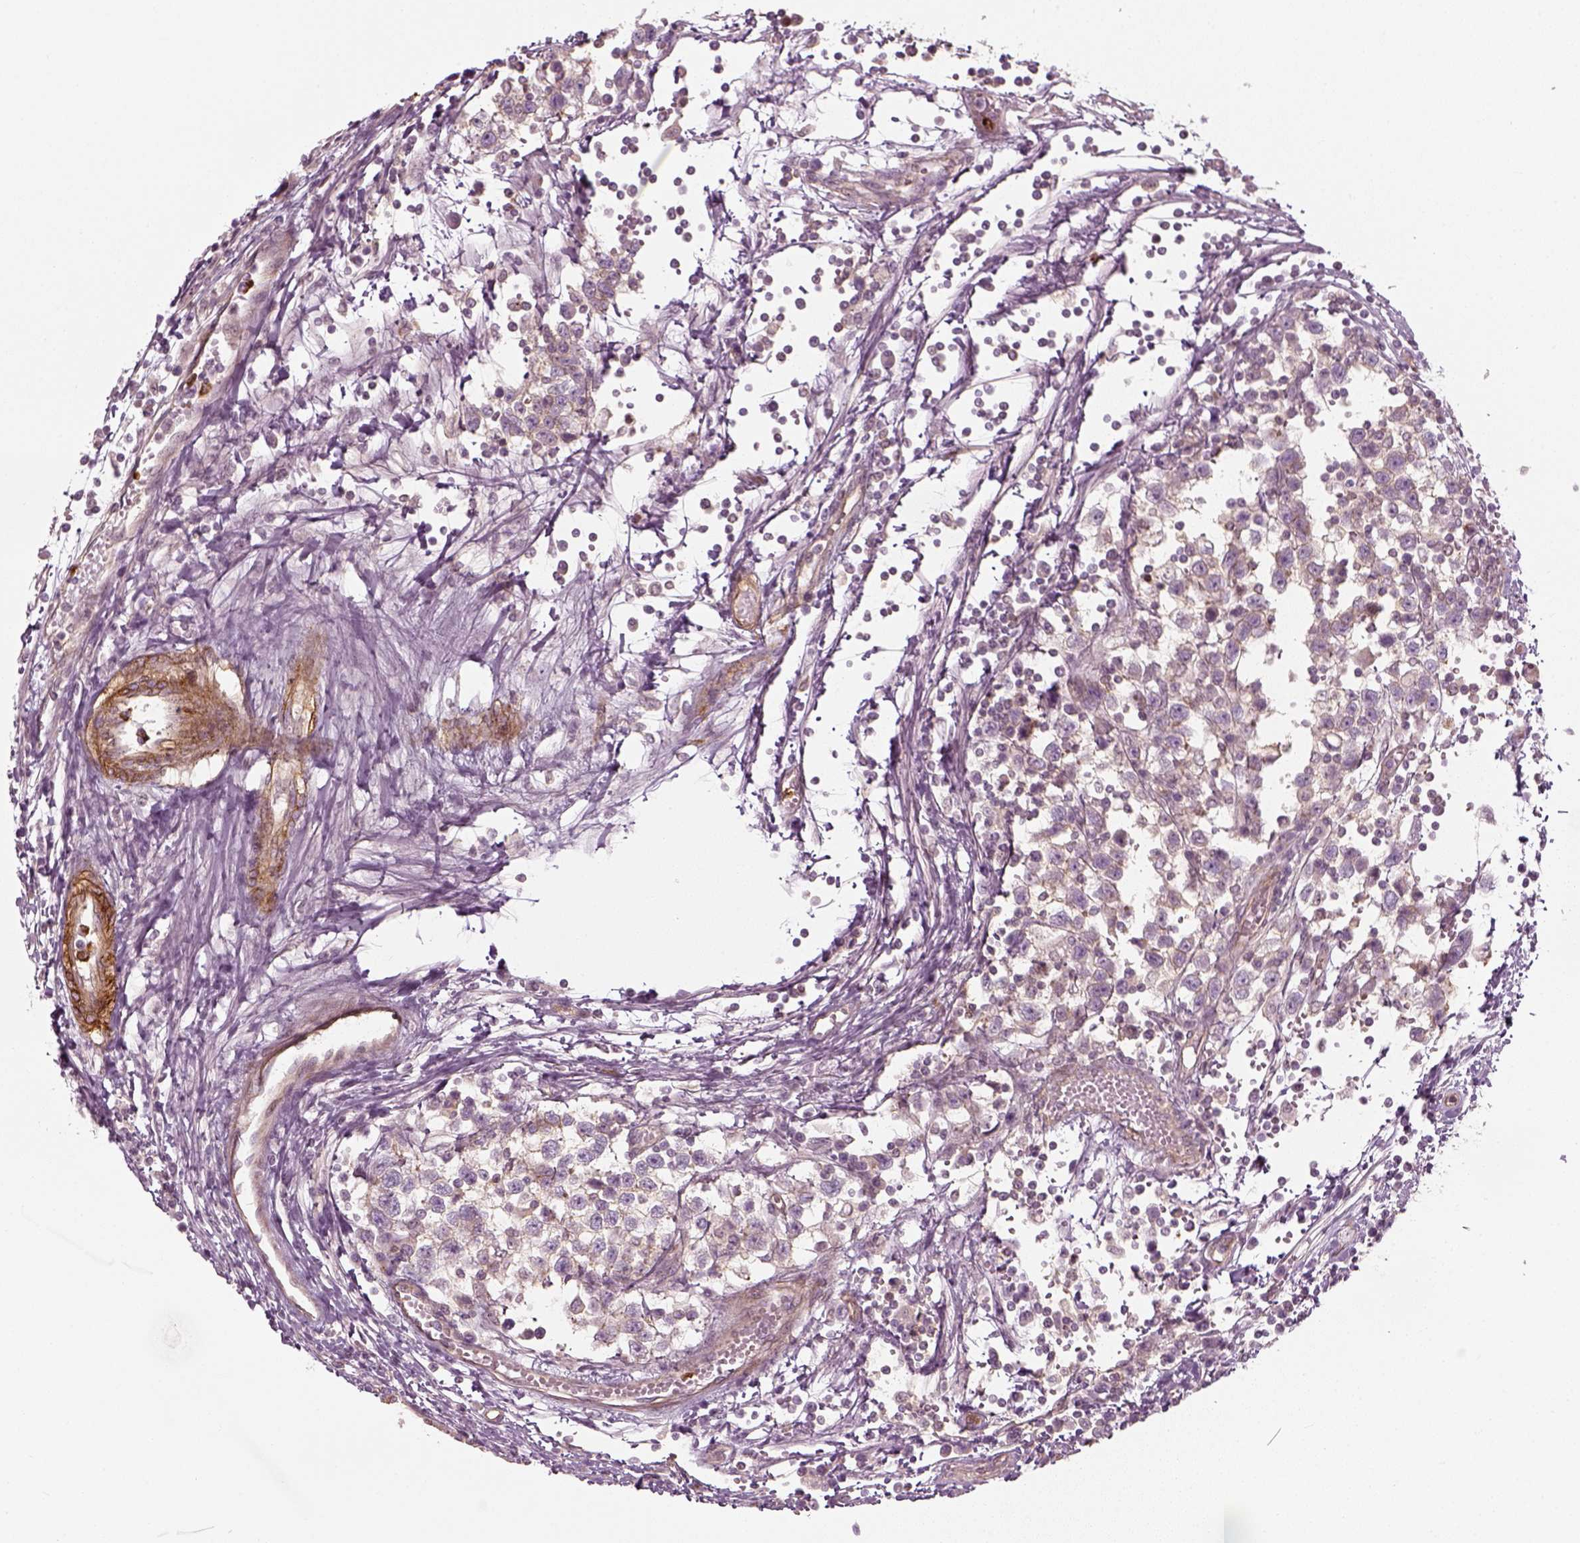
{"staining": {"intensity": "weak", "quantity": ">75%", "location": "cytoplasmic/membranous"}, "tissue": "testis cancer", "cell_type": "Tumor cells", "image_type": "cancer", "snomed": [{"axis": "morphology", "description": "Seminoma, NOS"}, {"axis": "topography", "description": "Testis"}], "caption": "About >75% of tumor cells in seminoma (testis) reveal weak cytoplasmic/membranous protein positivity as visualized by brown immunohistochemical staining.", "gene": "NPTN", "patient": {"sex": "male", "age": 34}}